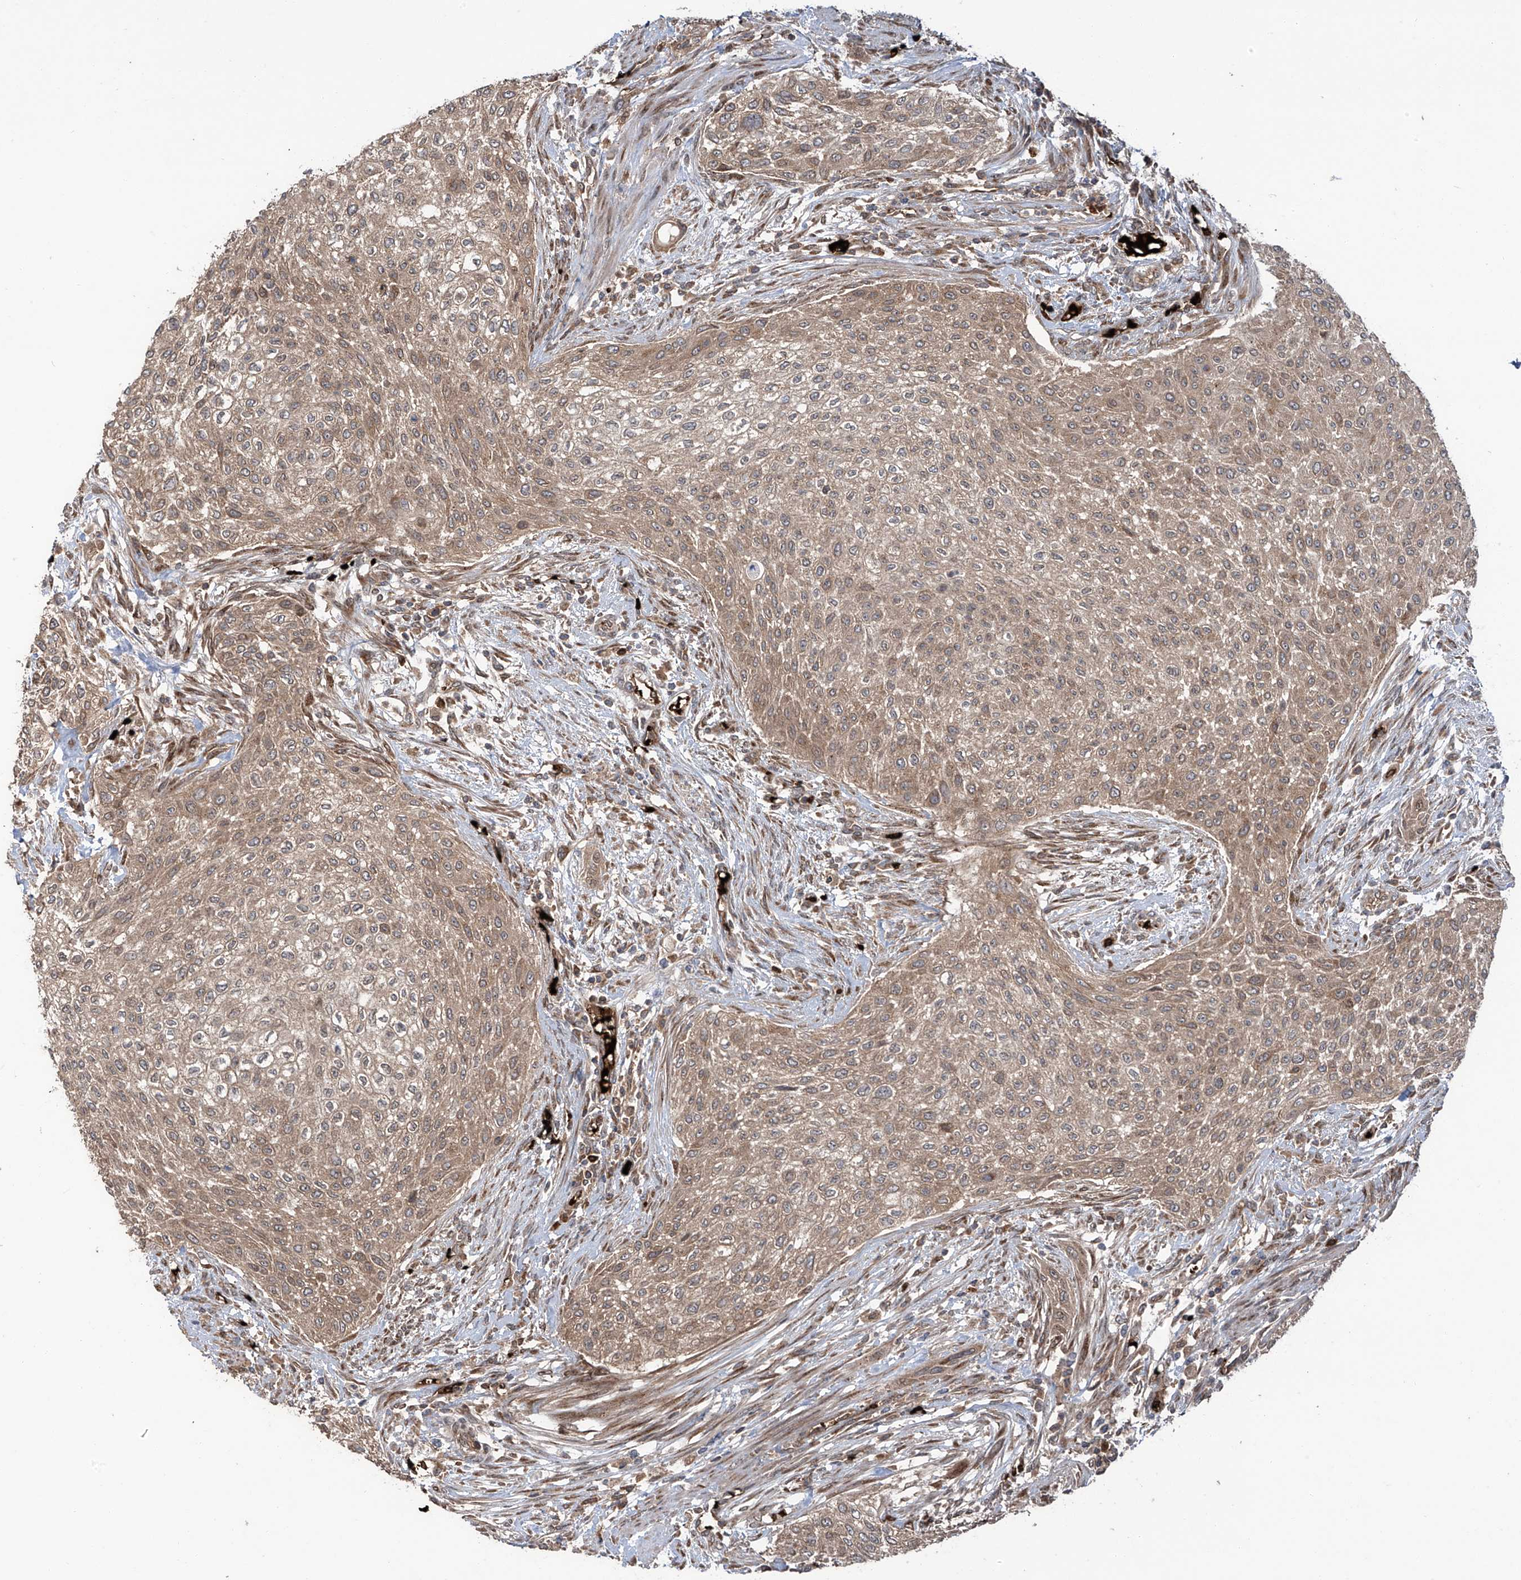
{"staining": {"intensity": "moderate", "quantity": ">75%", "location": "cytoplasmic/membranous"}, "tissue": "urothelial cancer", "cell_type": "Tumor cells", "image_type": "cancer", "snomed": [{"axis": "morphology", "description": "Urothelial carcinoma, High grade"}, {"axis": "topography", "description": "Urinary bladder"}], "caption": "A high-resolution micrograph shows immunohistochemistry (IHC) staining of urothelial cancer, which demonstrates moderate cytoplasmic/membranous staining in about >75% of tumor cells.", "gene": "ZDHHC9", "patient": {"sex": "male", "age": 35}}